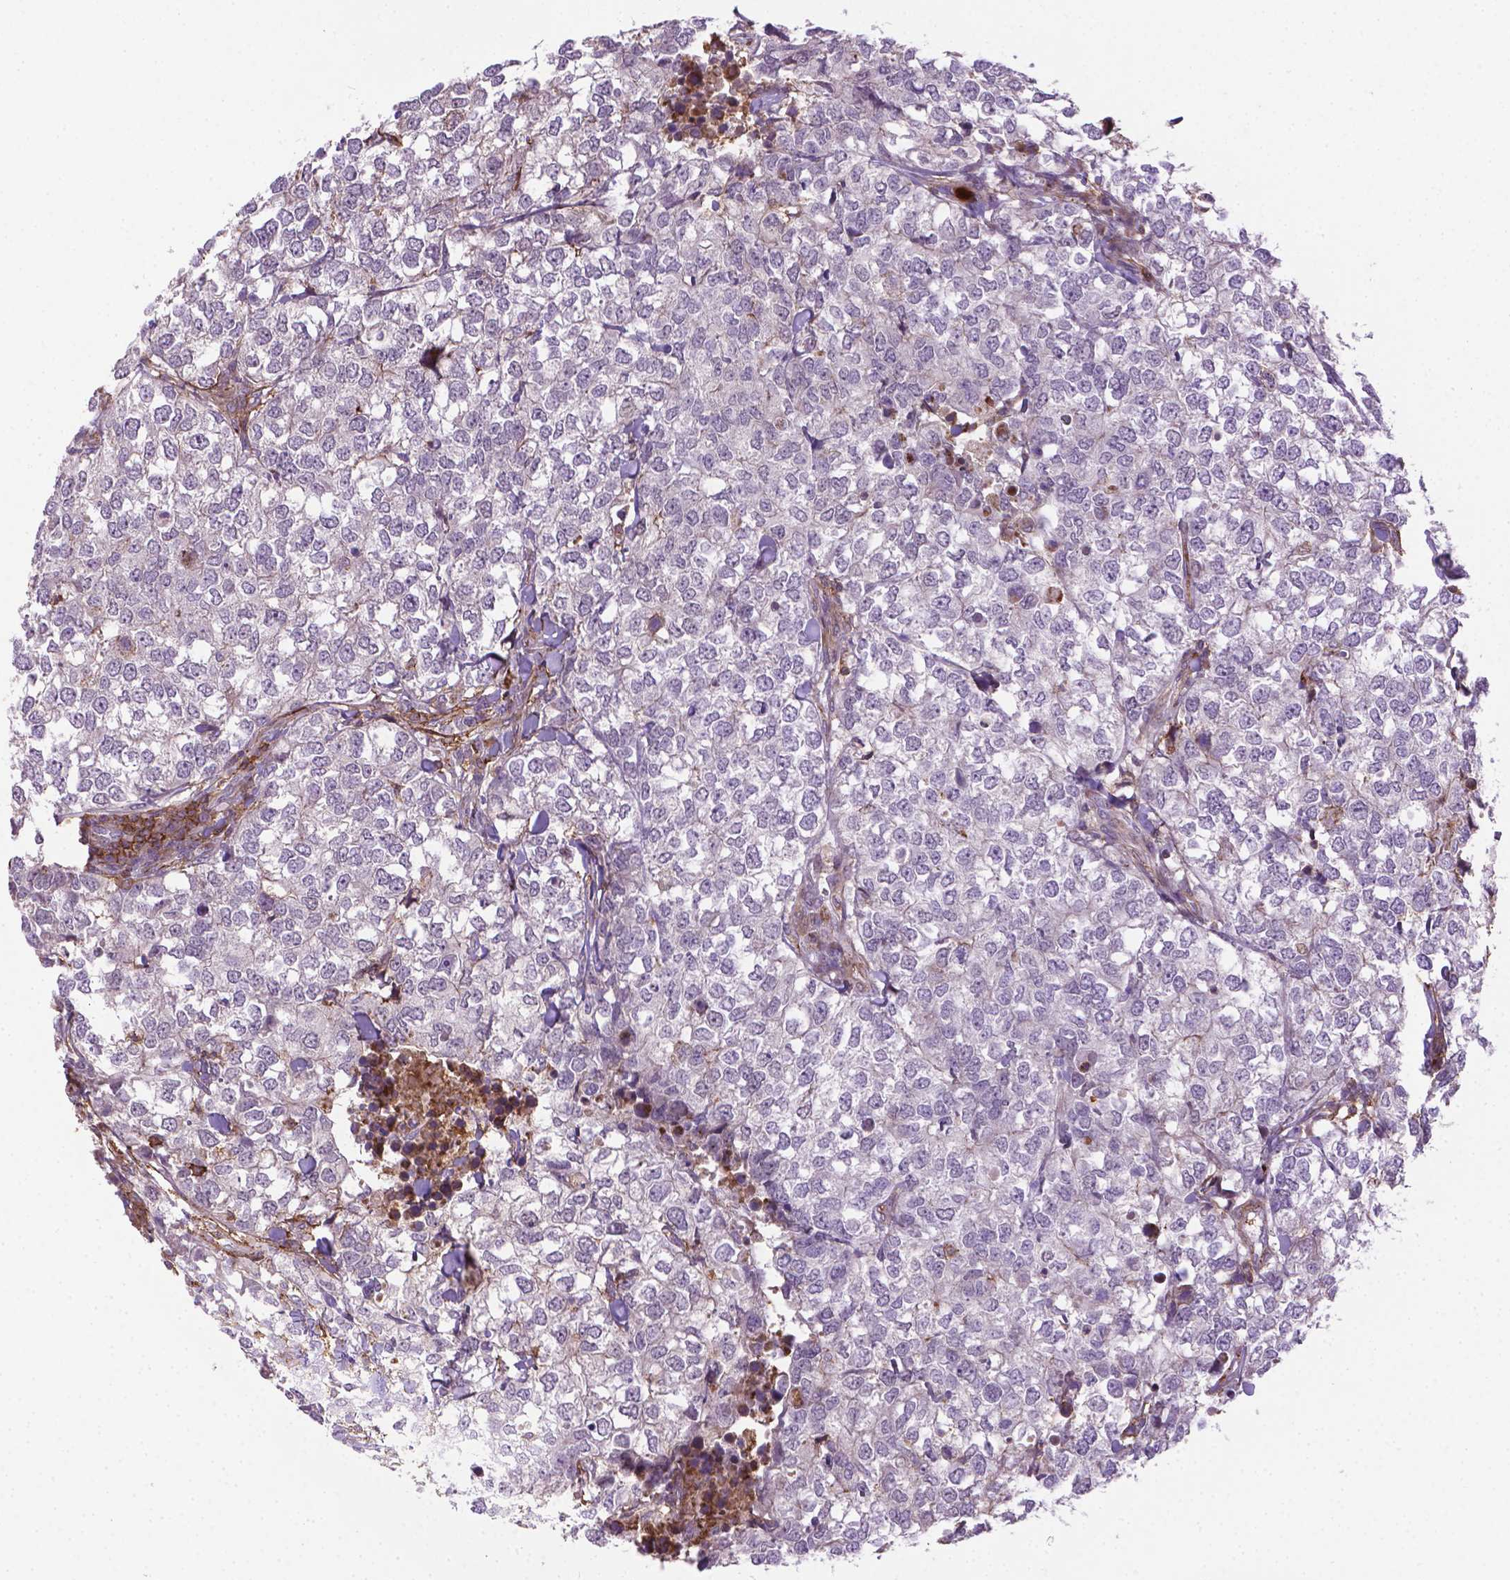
{"staining": {"intensity": "negative", "quantity": "none", "location": "none"}, "tissue": "breast cancer", "cell_type": "Tumor cells", "image_type": "cancer", "snomed": [{"axis": "morphology", "description": "Duct carcinoma"}, {"axis": "topography", "description": "Breast"}], "caption": "A micrograph of breast infiltrating ductal carcinoma stained for a protein reveals no brown staining in tumor cells.", "gene": "ACAD10", "patient": {"sex": "female", "age": 30}}